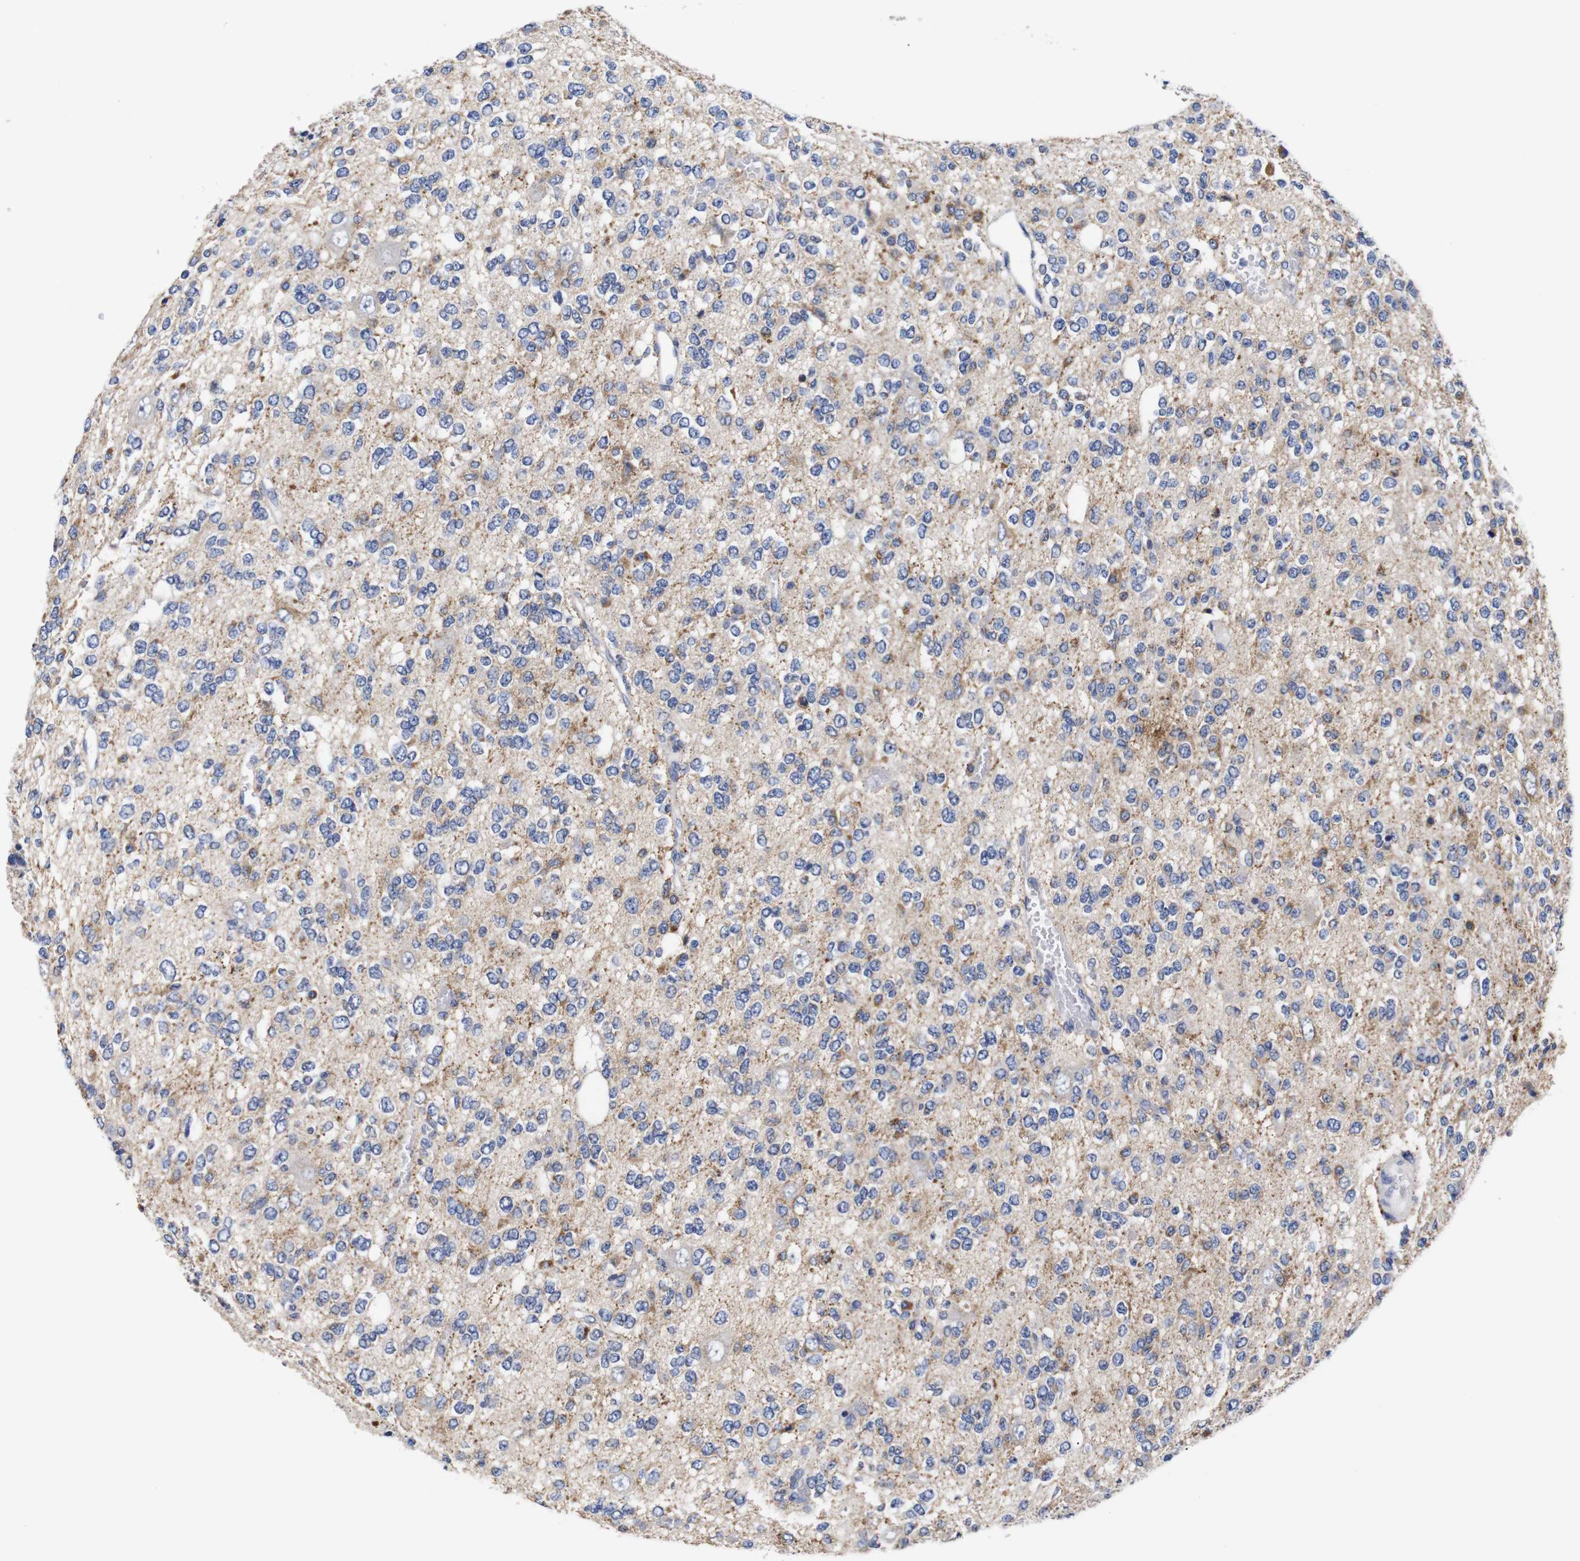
{"staining": {"intensity": "moderate", "quantity": "25%-75%", "location": "cytoplasmic/membranous"}, "tissue": "glioma", "cell_type": "Tumor cells", "image_type": "cancer", "snomed": [{"axis": "morphology", "description": "Glioma, malignant, Low grade"}, {"axis": "topography", "description": "Brain"}], "caption": "Immunohistochemical staining of glioma exhibits medium levels of moderate cytoplasmic/membranous positivity in approximately 25%-75% of tumor cells. The staining is performed using DAB brown chromogen to label protein expression. The nuclei are counter-stained blue using hematoxylin.", "gene": "OPN3", "patient": {"sex": "male", "age": 38}}